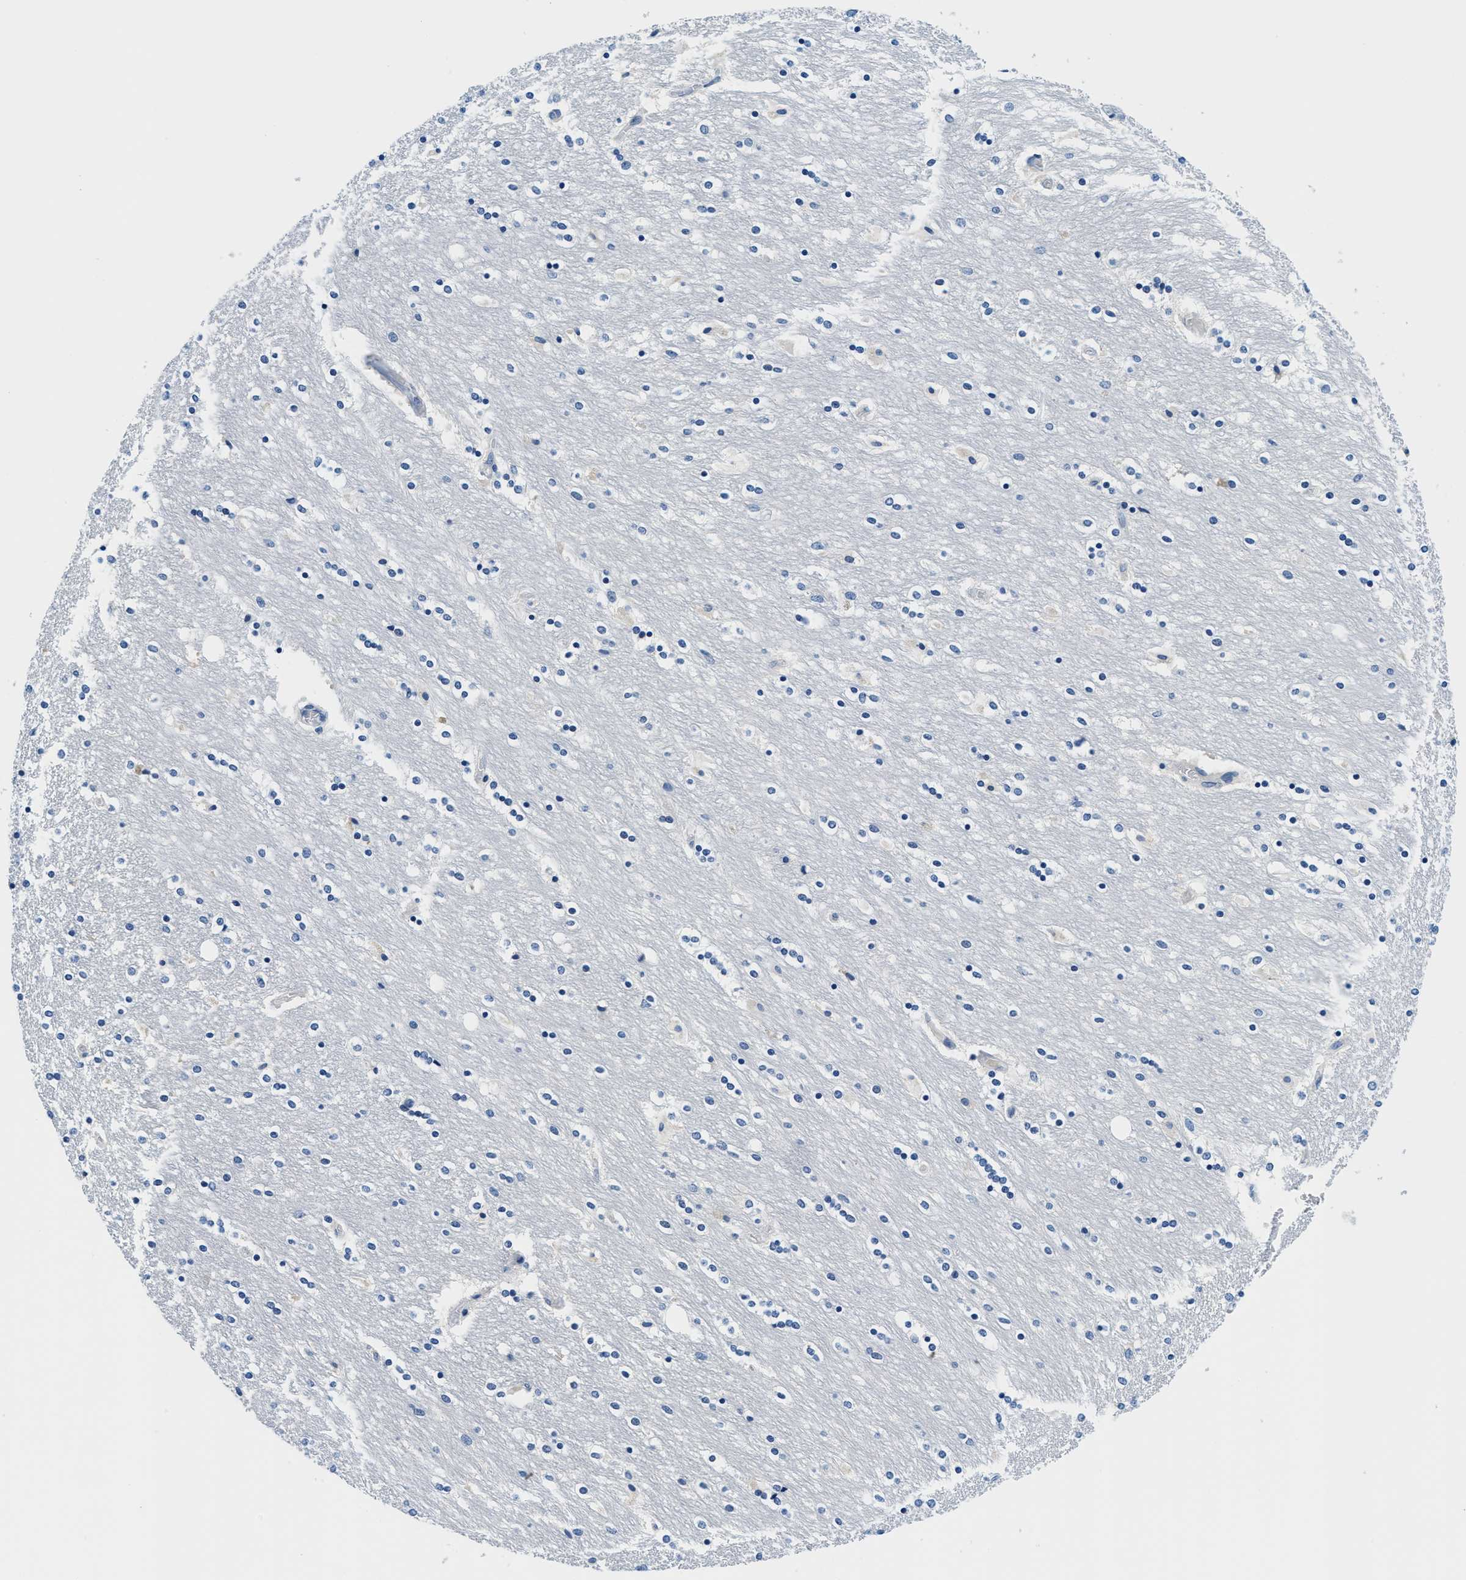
{"staining": {"intensity": "negative", "quantity": "none", "location": "none"}, "tissue": "caudate", "cell_type": "Glial cells", "image_type": "normal", "snomed": [{"axis": "morphology", "description": "Normal tissue, NOS"}, {"axis": "topography", "description": "Lateral ventricle wall"}], "caption": "The image displays no significant expression in glial cells of caudate. (Stains: DAB immunohistochemistry with hematoxylin counter stain, Microscopy: brightfield microscopy at high magnification).", "gene": "GSTM3", "patient": {"sex": "female", "age": 54}}